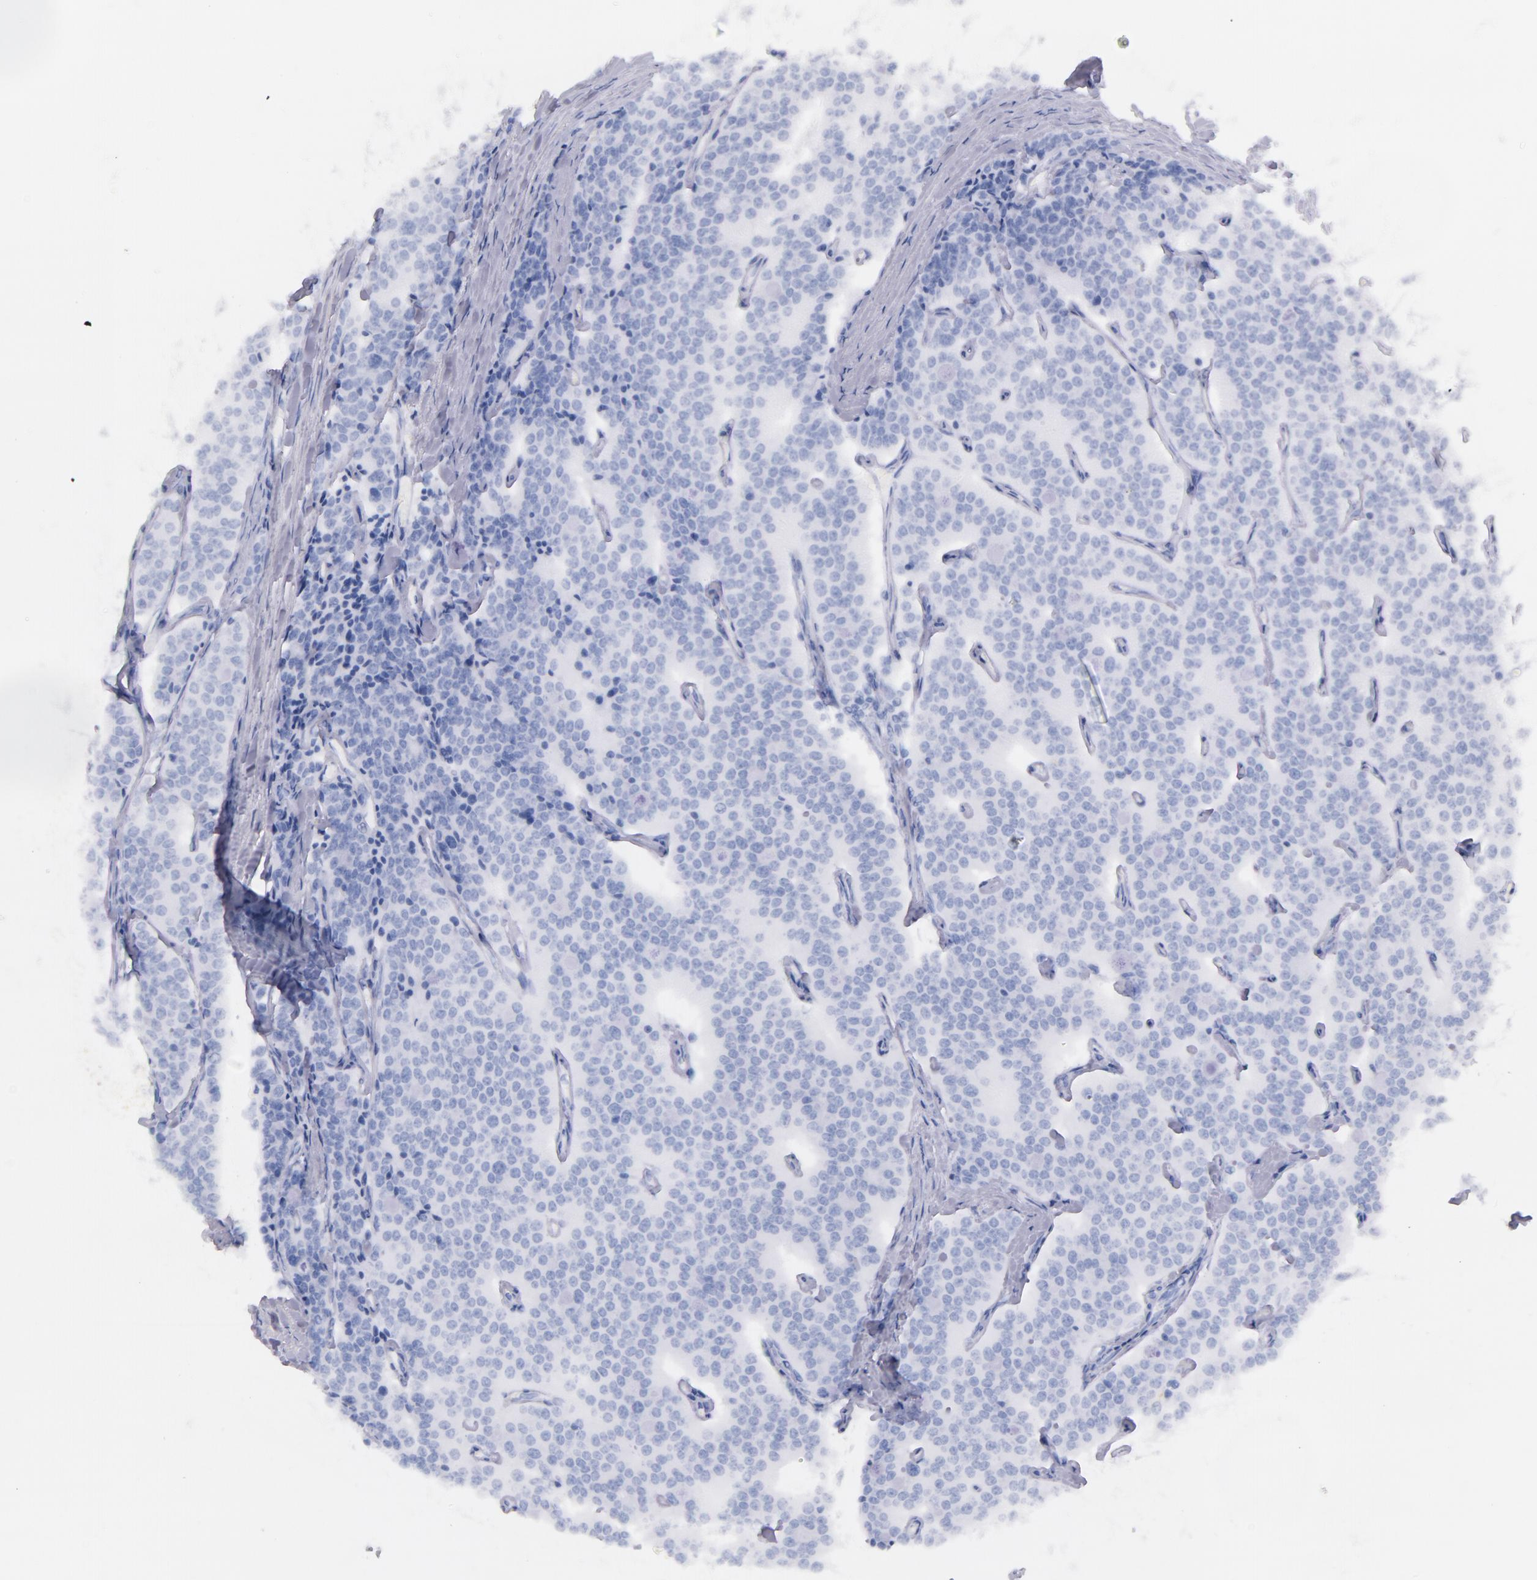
{"staining": {"intensity": "negative", "quantity": "none", "location": "none"}, "tissue": "carcinoid", "cell_type": "Tumor cells", "image_type": "cancer", "snomed": [{"axis": "morphology", "description": "Carcinoid, malignant, NOS"}, {"axis": "topography", "description": "Small intestine"}], "caption": "The histopathology image displays no significant expression in tumor cells of malignant carcinoid.", "gene": "CD44", "patient": {"sex": "male", "age": 63}}